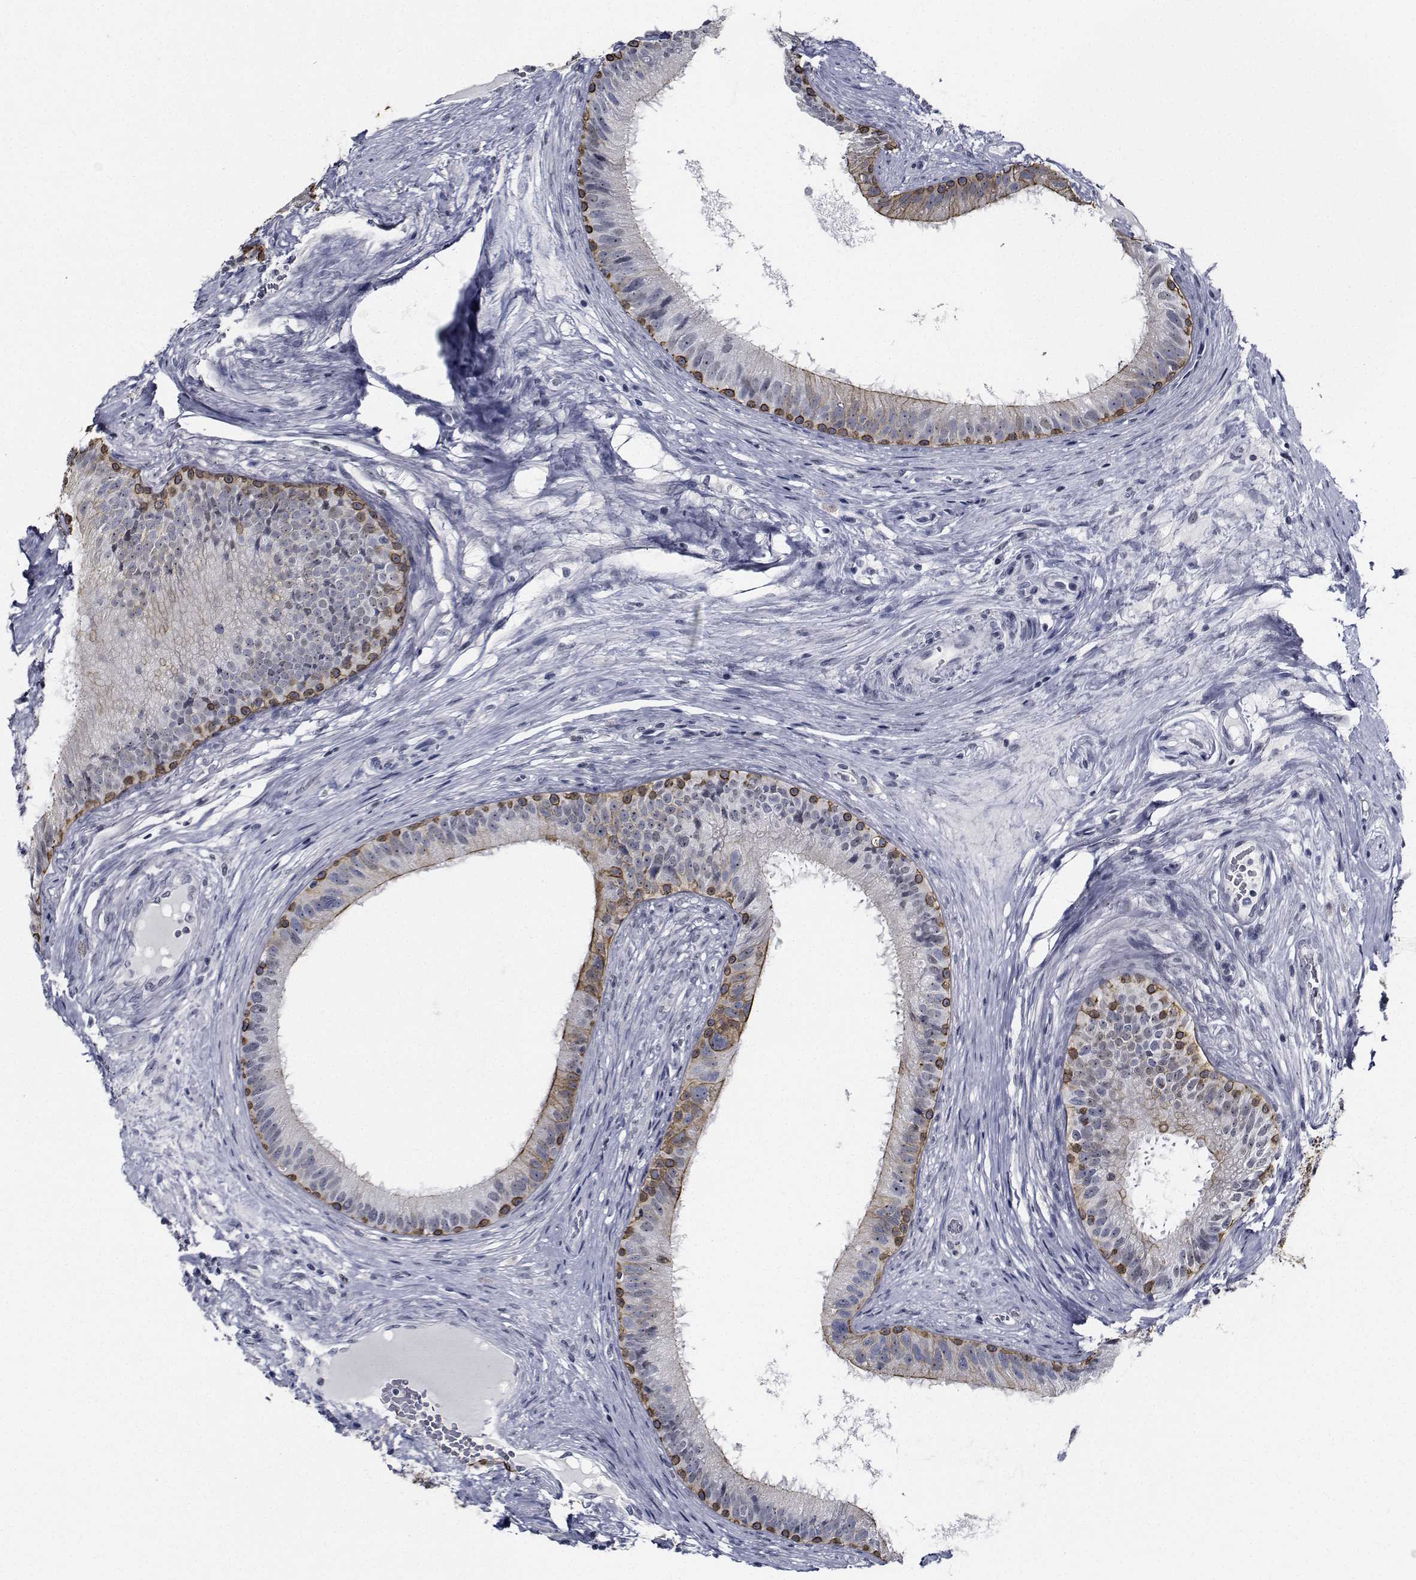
{"staining": {"intensity": "moderate", "quantity": "<25%", "location": "cytoplasmic/membranous,nuclear"}, "tissue": "epididymis", "cell_type": "Glandular cells", "image_type": "normal", "snomed": [{"axis": "morphology", "description": "Normal tissue, NOS"}, {"axis": "topography", "description": "Epididymis"}], "caption": "Immunohistochemical staining of normal epididymis reveals low levels of moderate cytoplasmic/membranous,nuclear staining in about <25% of glandular cells.", "gene": "NVL", "patient": {"sex": "male", "age": 59}}